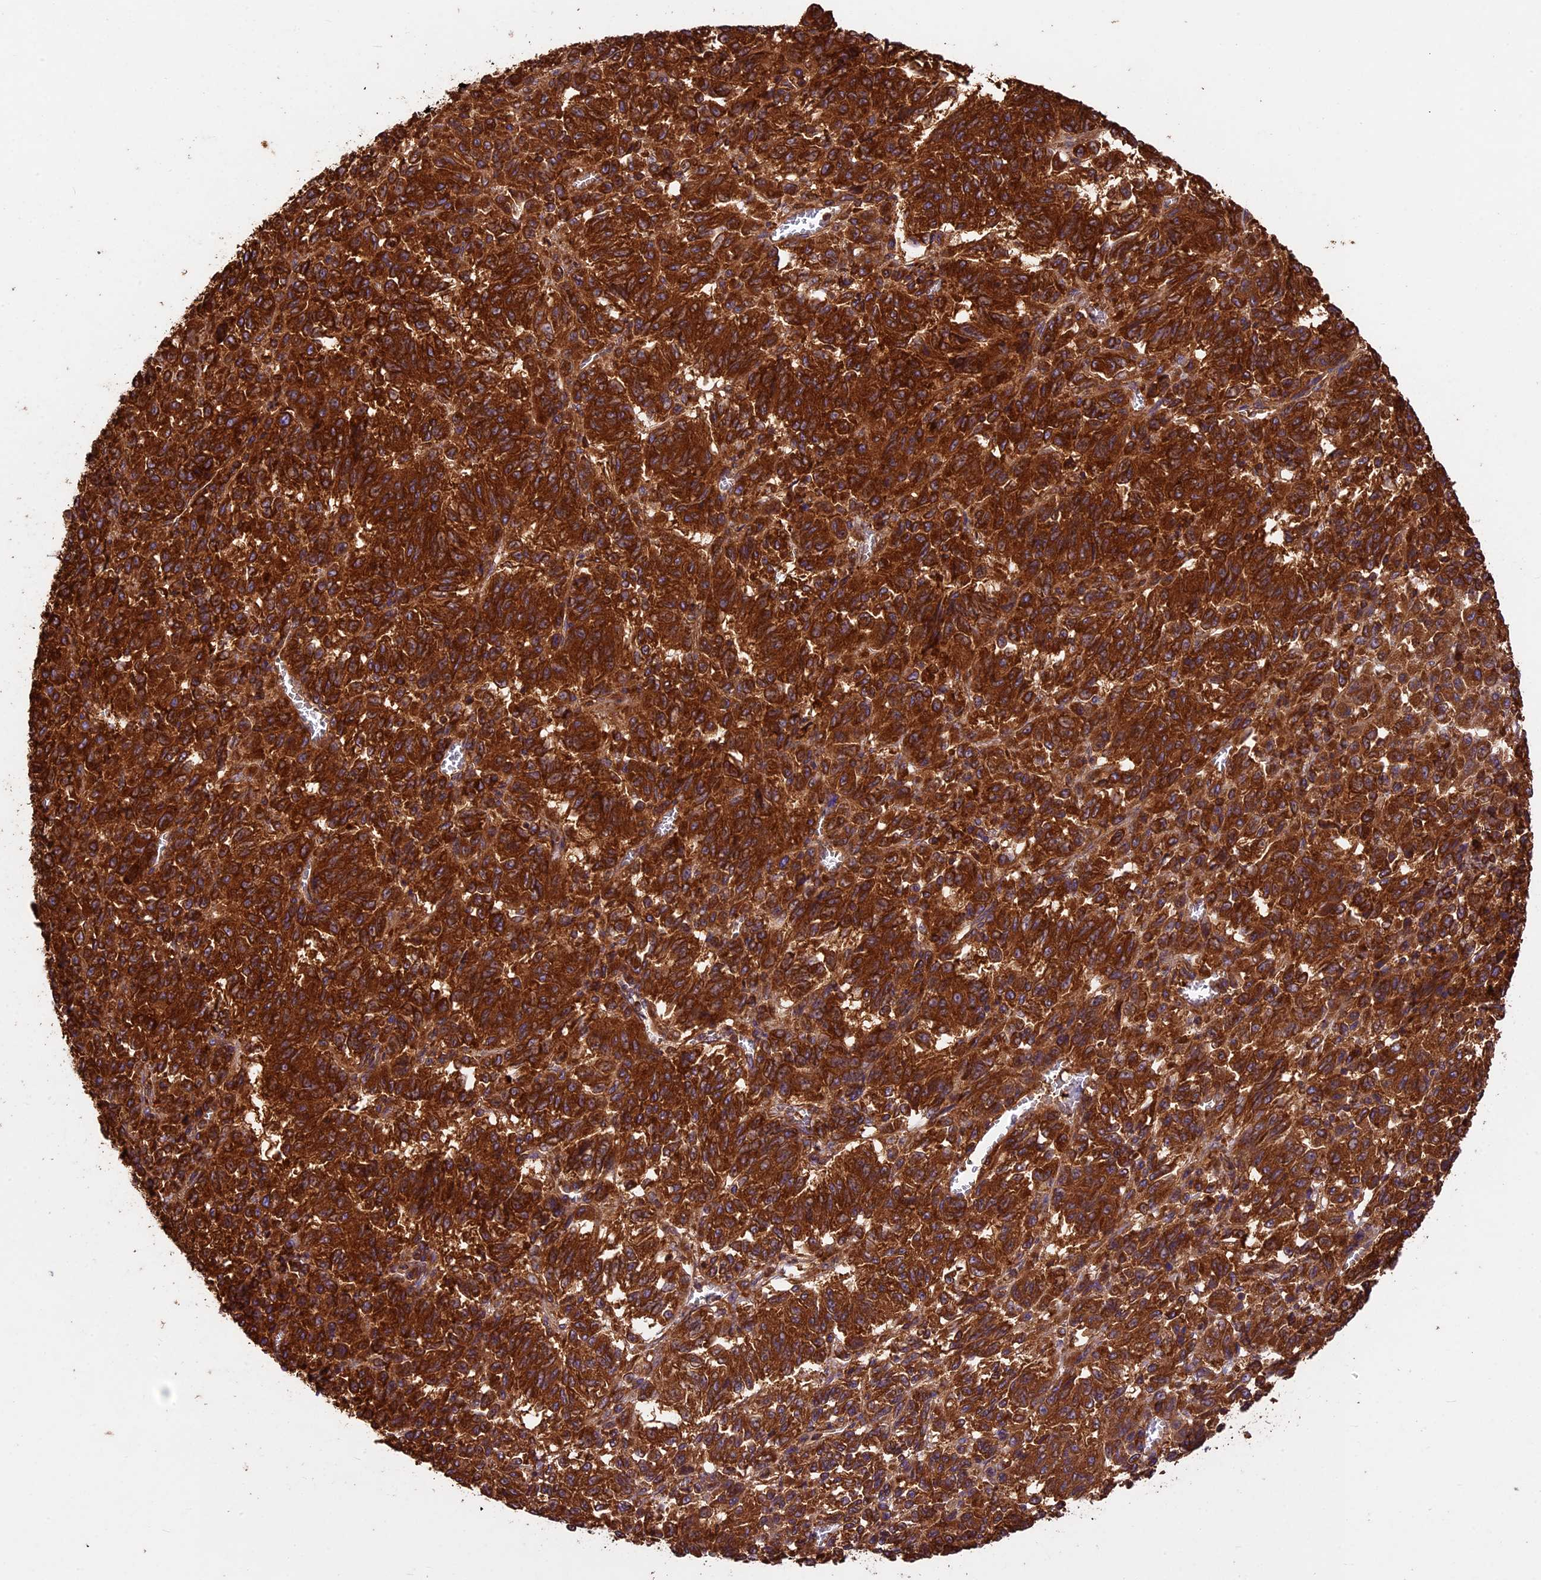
{"staining": {"intensity": "strong", "quantity": ">75%", "location": "cytoplasmic/membranous"}, "tissue": "melanoma", "cell_type": "Tumor cells", "image_type": "cancer", "snomed": [{"axis": "morphology", "description": "Malignant melanoma, Metastatic site"}, {"axis": "topography", "description": "Lung"}], "caption": "The image reveals immunohistochemical staining of melanoma. There is strong cytoplasmic/membranous staining is appreciated in approximately >75% of tumor cells. (DAB IHC, brown staining for protein, blue staining for nuclei).", "gene": "KARS1", "patient": {"sex": "male", "age": 64}}